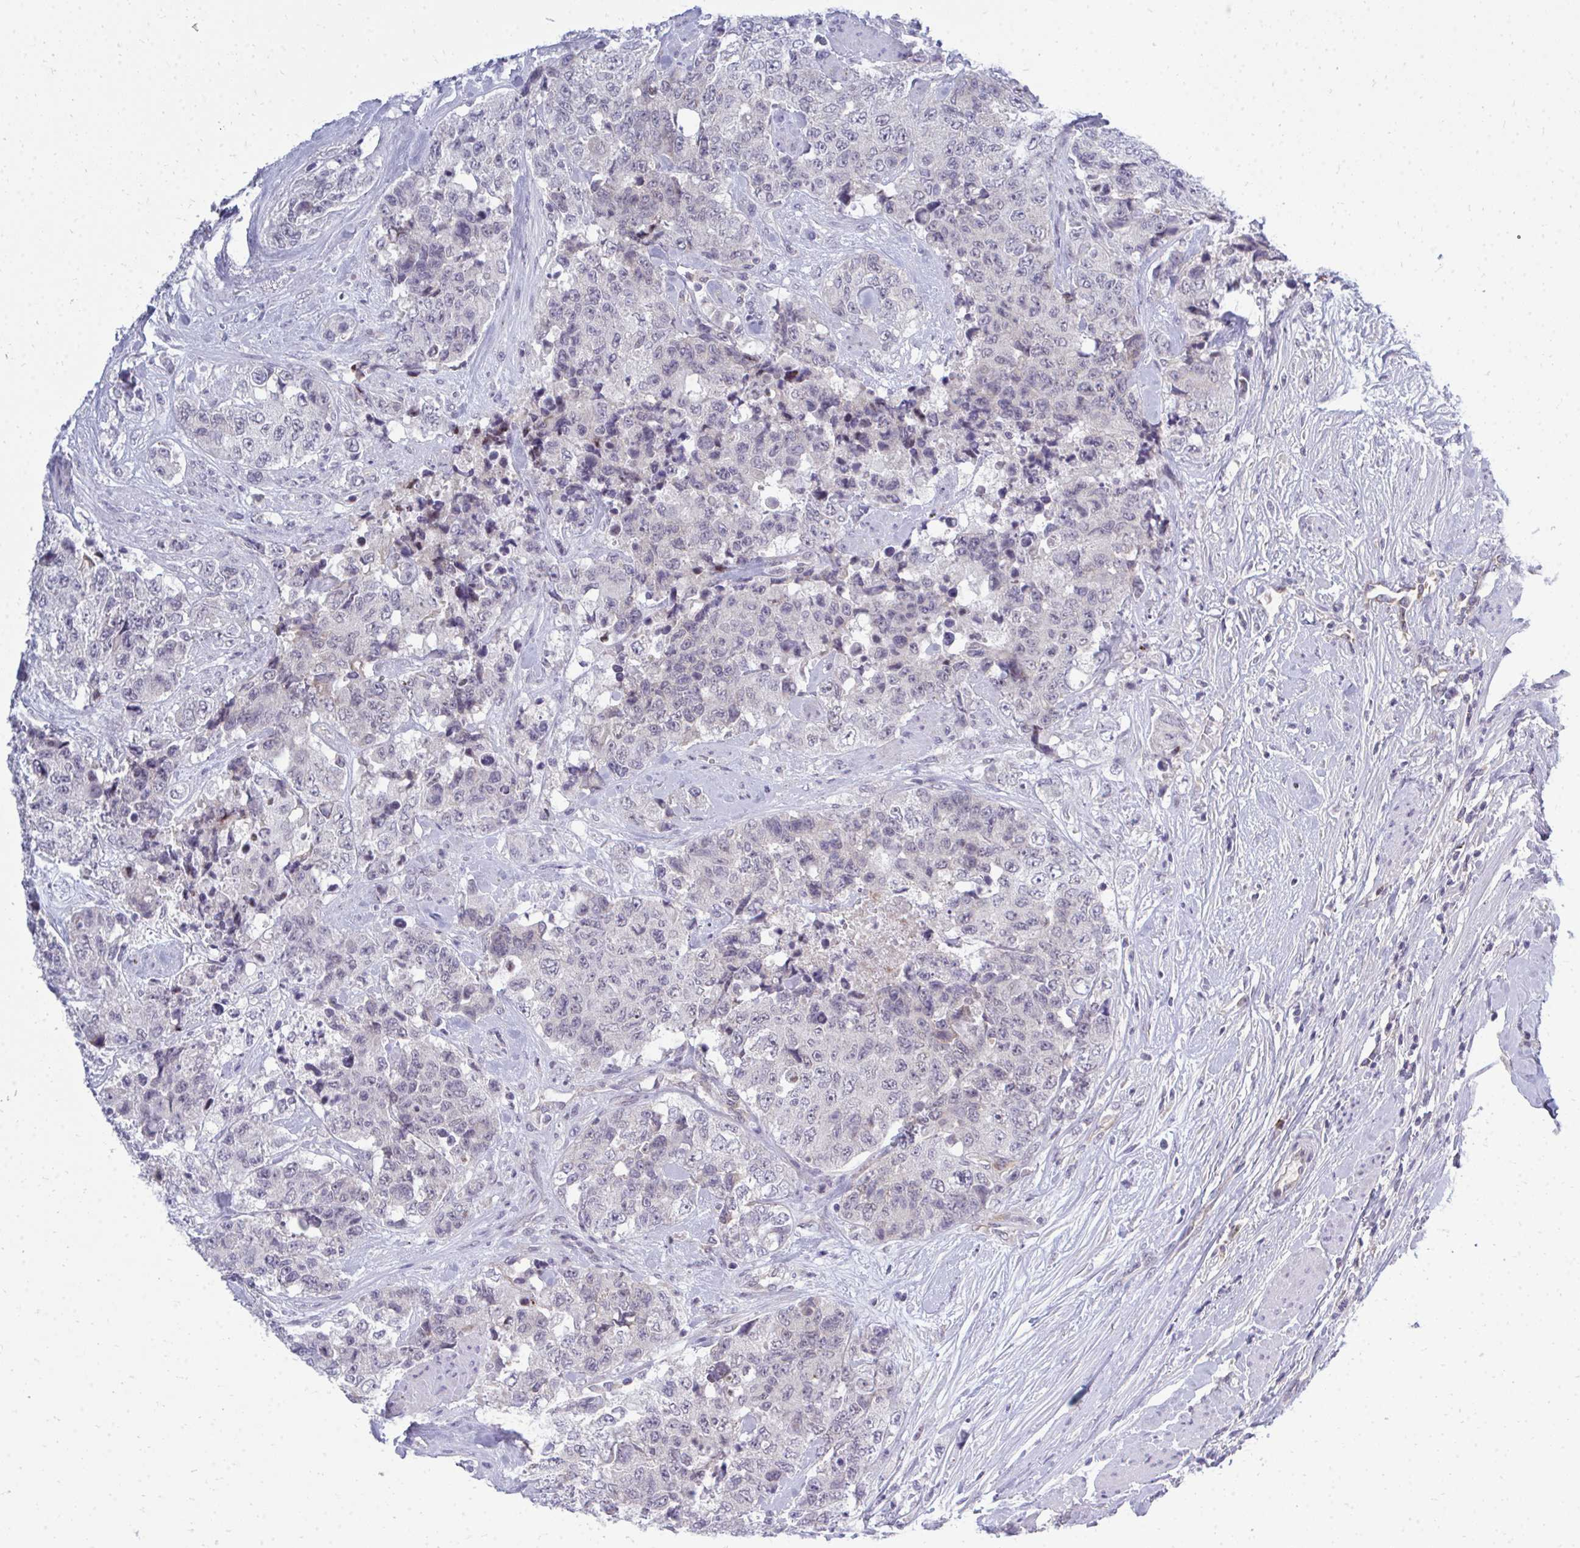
{"staining": {"intensity": "negative", "quantity": "none", "location": "none"}, "tissue": "urothelial cancer", "cell_type": "Tumor cells", "image_type": "cancer", "snomed": [{"axis": "morphology", "description": "Urothelial carcinoma, High grade"}, {"axis": "topography", "description": "Urinary bladder"}], "caption": "Immunohistochemistry (IHC) of human high-grade urothelial carcinoma shows no staining in tumor cells.", "gene": "ACSL5", "patient": {"sex": "female", "age": 78}}